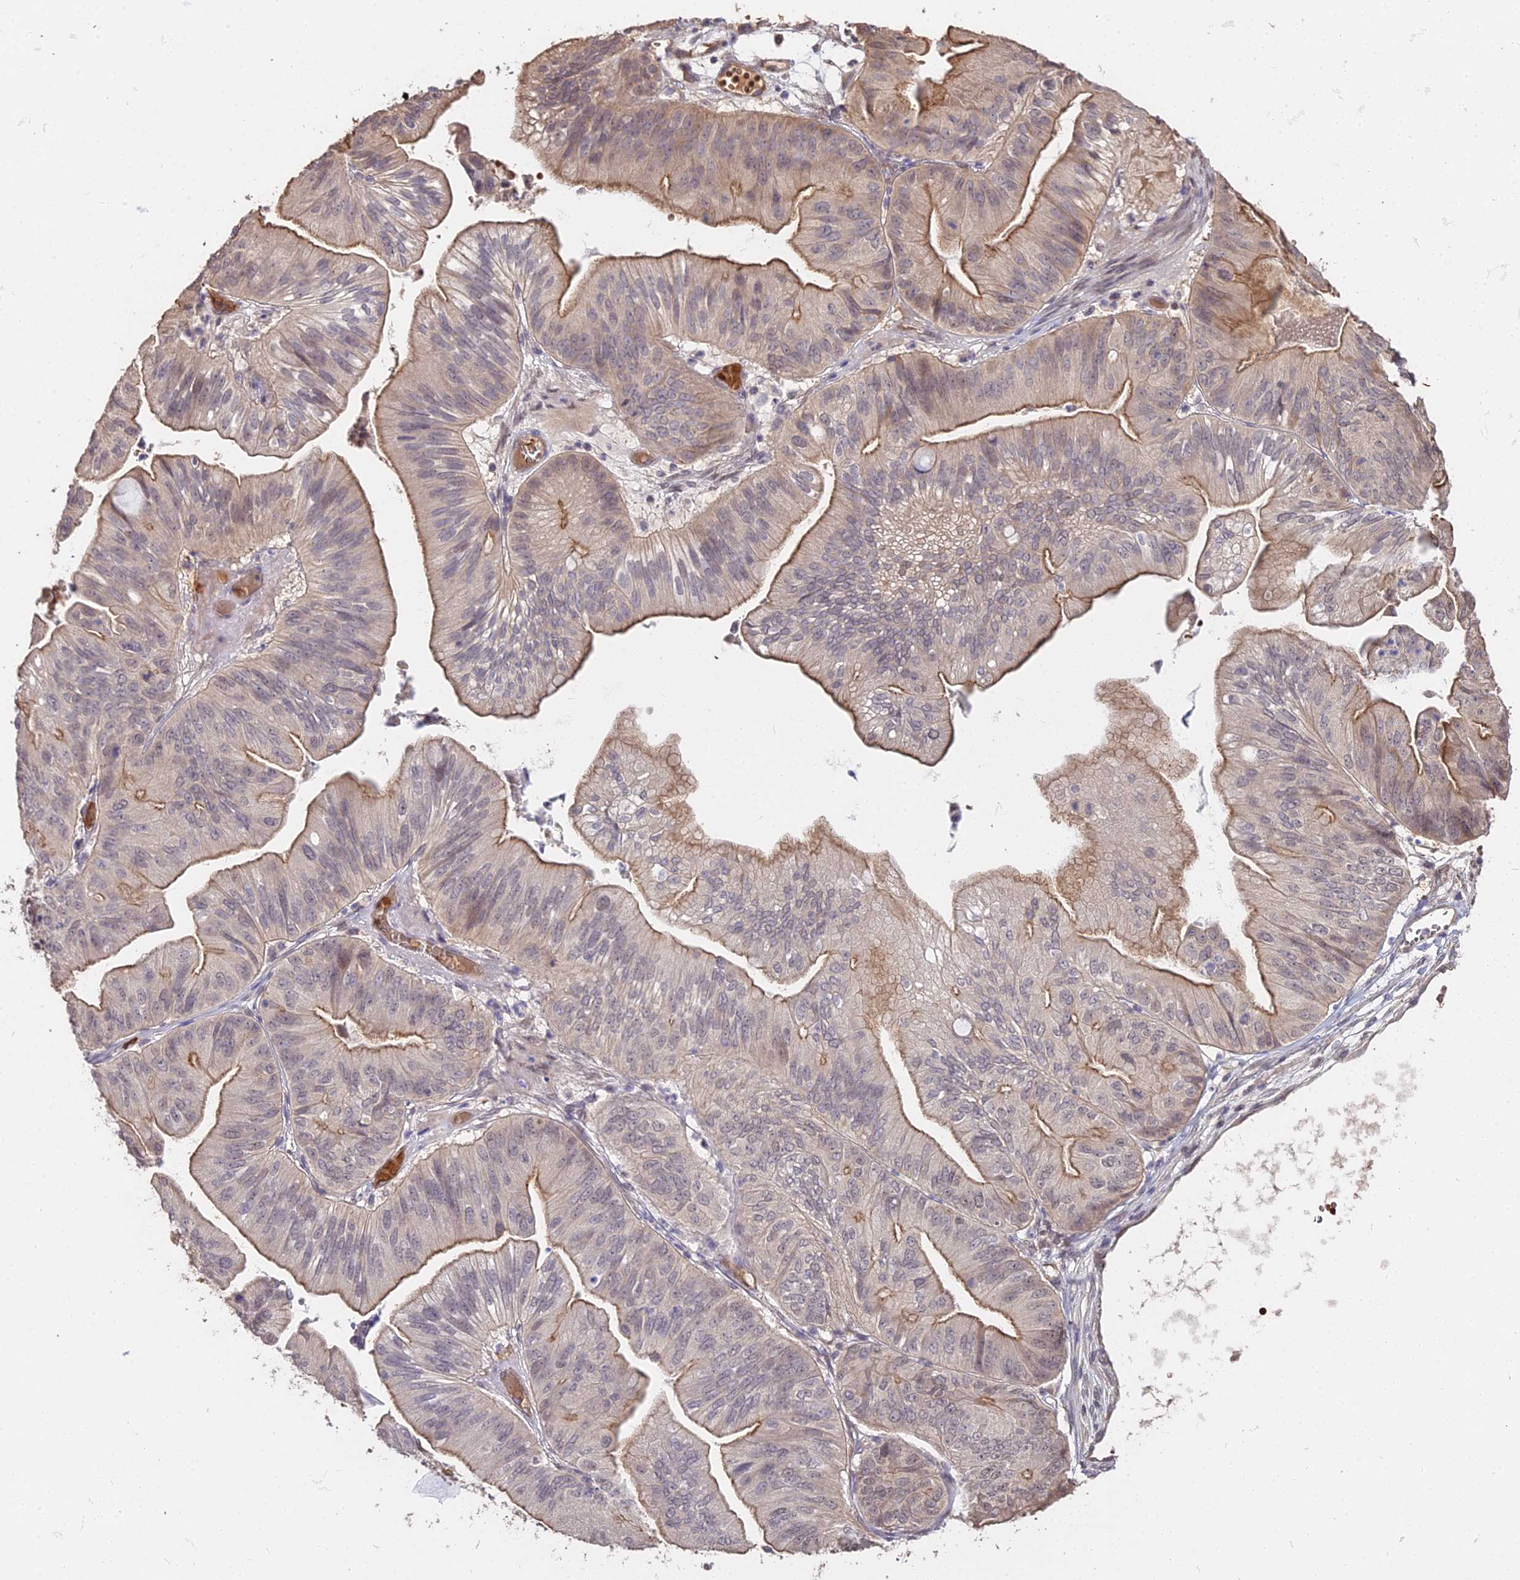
{"staining": {"intensity": "moderate", "quantity": "25%-75%", "location": "cytoplasmic/membranous"}, "tissue": "ovarian cancer", "cell_type": "Tumor cells", "image_type": "cancer", "snomed": [{"axis": "morphology", "description": "Cystadenocarcinoma, mucinous, NOS"}, {"axis": "topography", "description": "Ovary"}], "caption": "Ovarian cancer was stained to show a protein in brown. There is medium levels of moderate cytoplasmic/membranous positivity in approximately 25%-75% of tumor cells. Immunohistochemistry stains the protein in brown and the nuclei are stained blue.", "gene": "ZDBF2", "patient": {"sex": "female", "age": 61}}